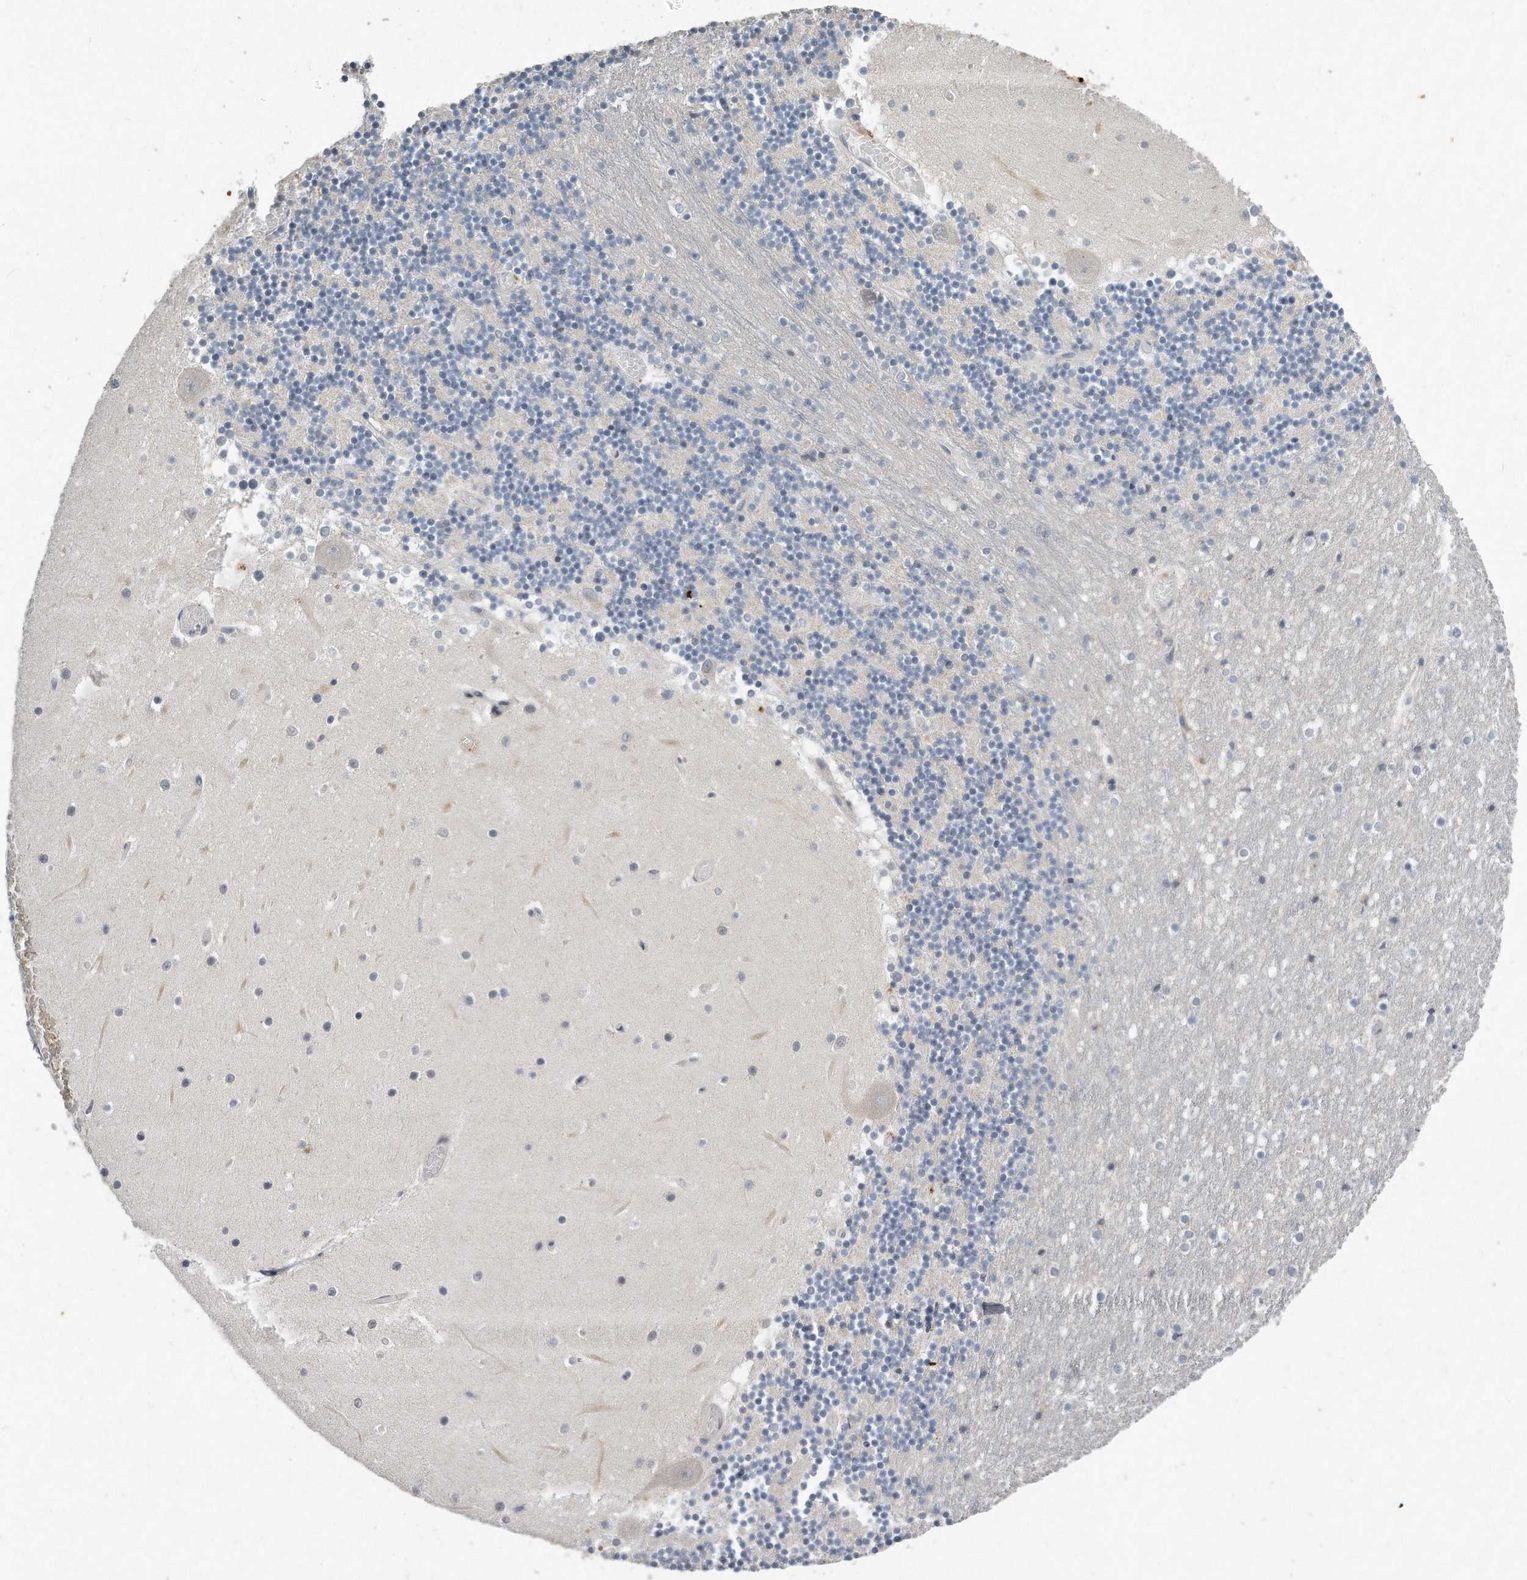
{"staining": {"intensity": "negative", "quantity": "none", "location": "none"}, "tissue": "cerebellum", "cell_type": "Cells in granular layer", "image_type": "normal", "snomed": [{"axis": "morphology", "description": "Normal tissue, NOS"}, {"axis": "topography", "description": "Cerebellum"}], "caption": "Cells in granular layer are negative for protein expression in normal human cerebellum. The staining was performed using DAB (3,3'-diaminobenzidine) to visualize the protein expression in brown, while the nuclei were stained in blue with hematoxylin (Magnification: 20x).", "gene": "CAMK1", "patient": {"sex": "female", "age": 28}}